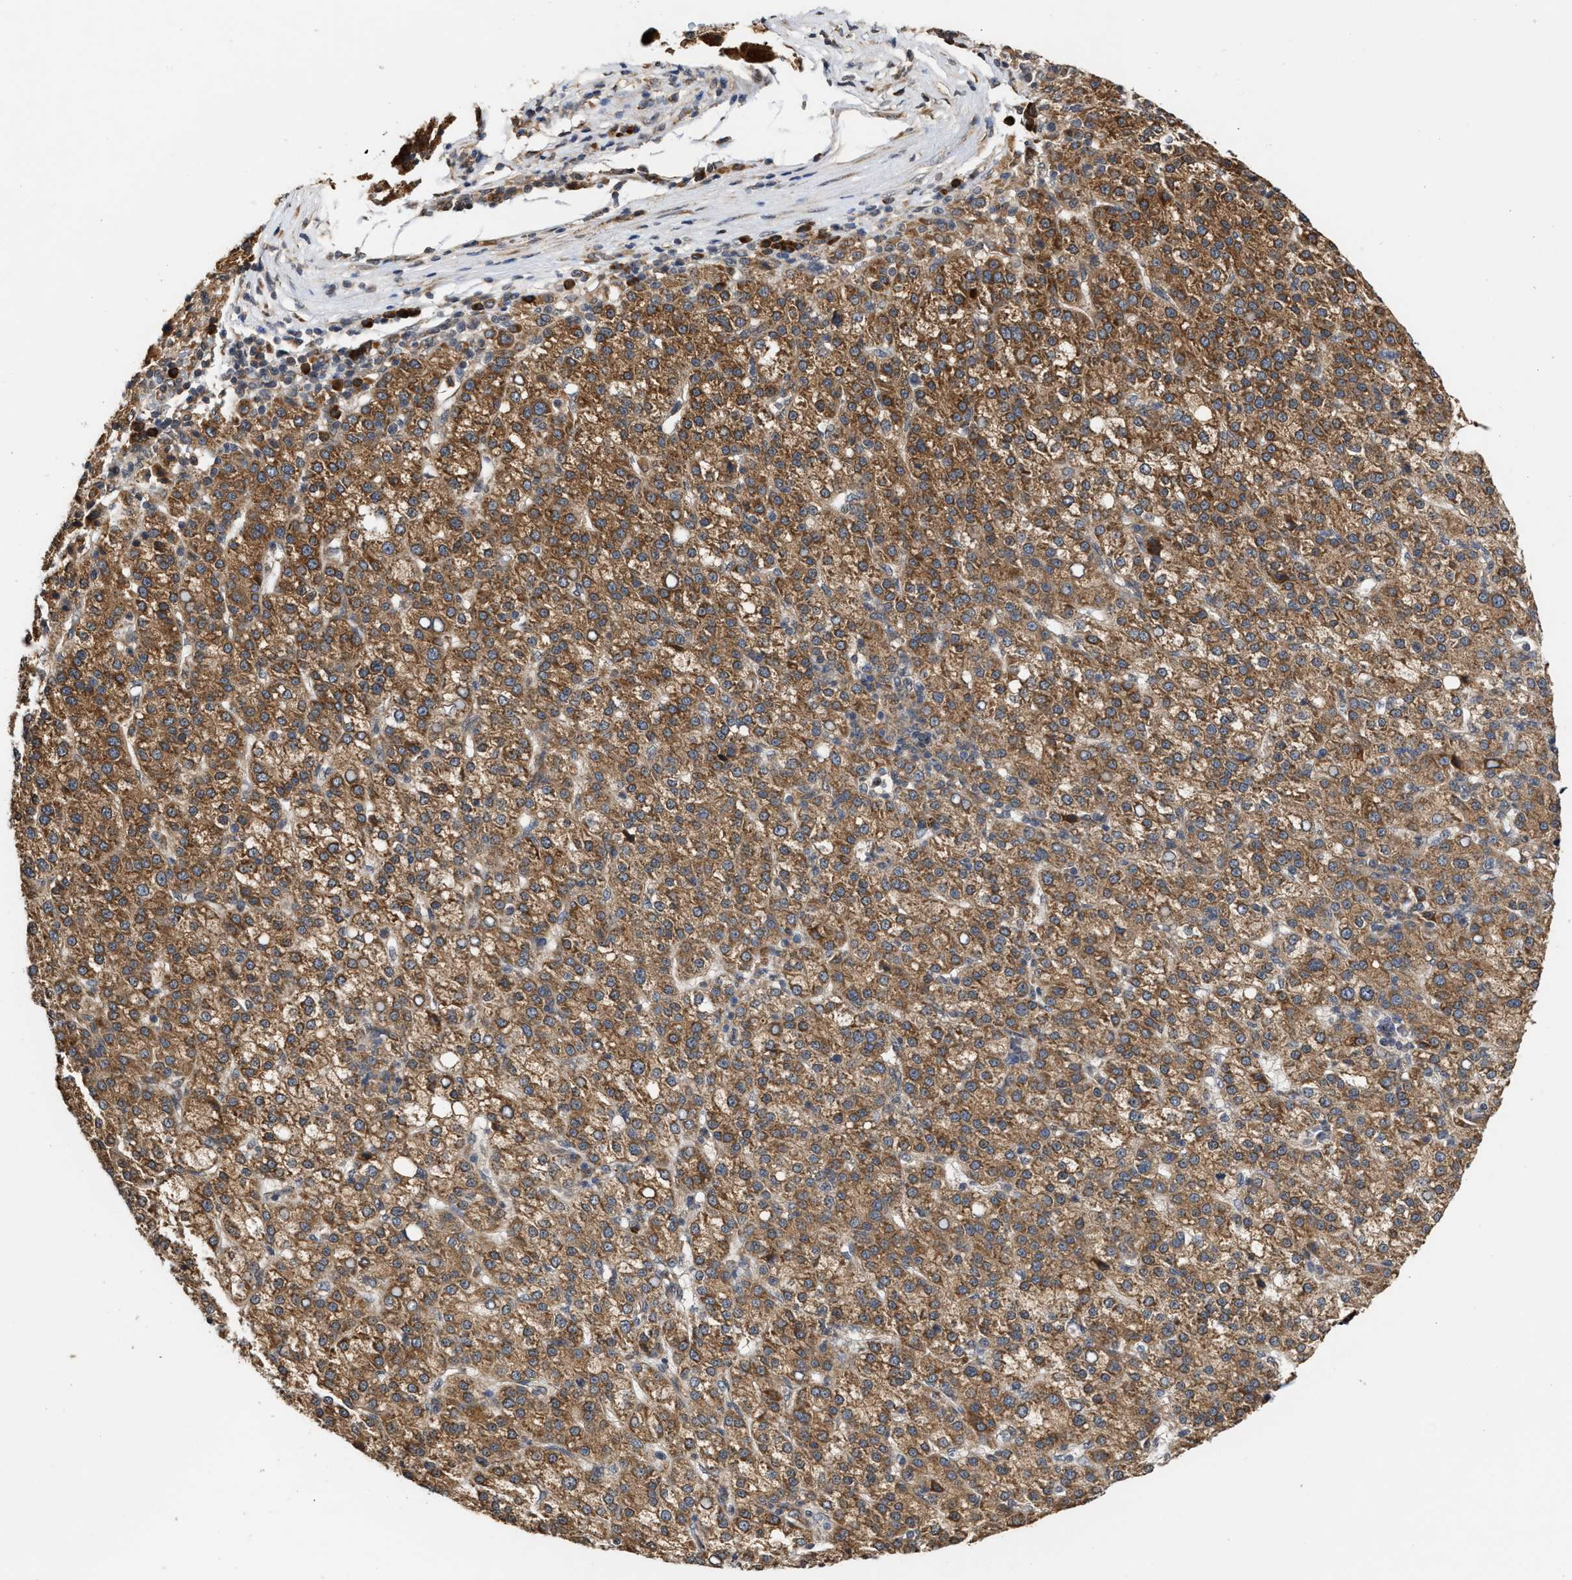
{"staining": {"intensity": "moderate", "quantity": ">75%", "location": "cytoplasmic/membranous"}, "tissue": "liver cancer", "cell_type": "Tumor cells", "image_type": "cancer", "snomed": [{"axis": "morphology", "description": "Carcinoma, Hepatocellular, NOS"}, {"axis": "topography", "description": "Liver"}], "caption": "Immunohistochemistry (IHC) micrograph of liver cancer stained for a protein (brown), which reveals medium levels of moderate cytoplasmic/membranous positivity in approximately >75% of tumor cells.", "gene": "SAR1A", "patient": {"sex": "female", "age": 58}}